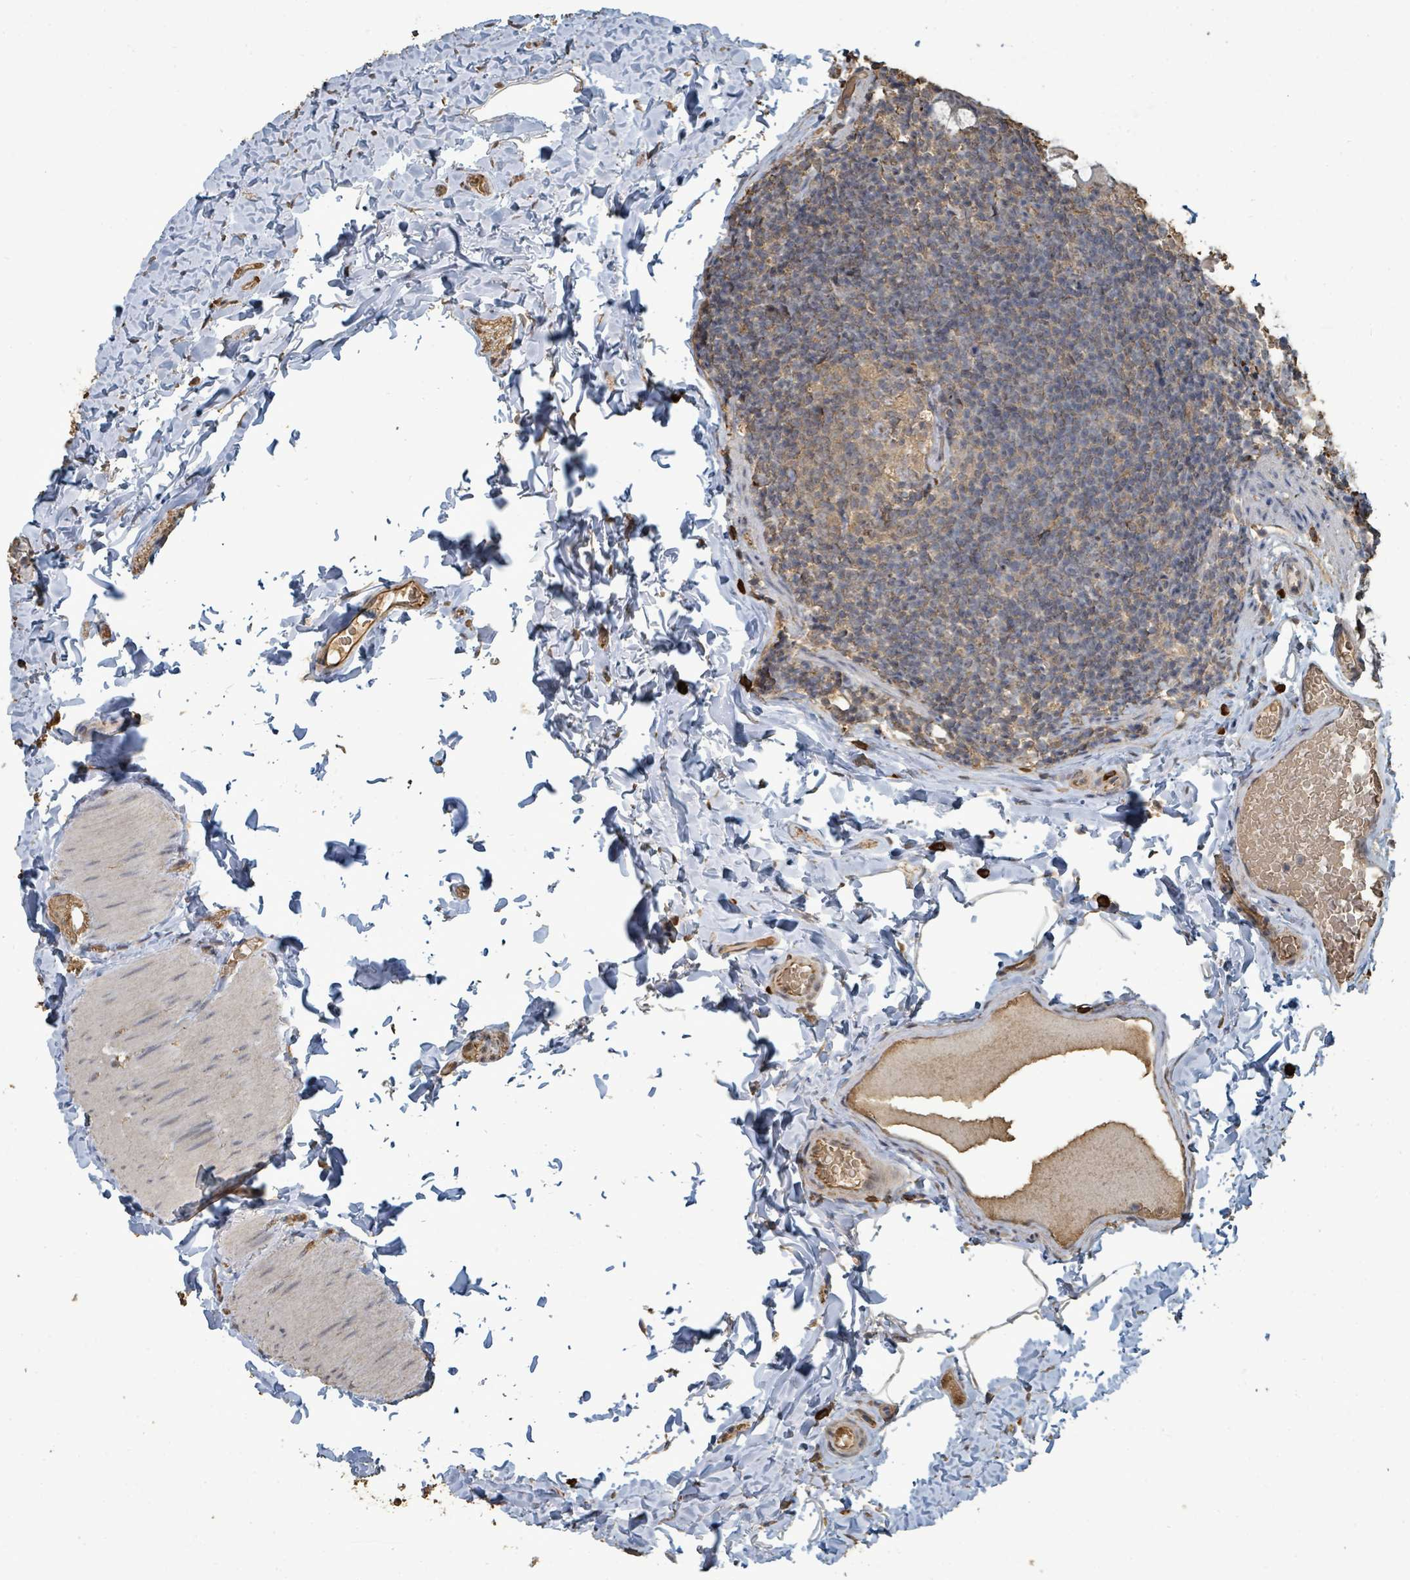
{"staining": {"intensity": "moderate", "quantity": ">75%", "location": "cytoplasmic/membranous"}, "tissue": "colon", "cell_type": "Endothelial cells", "image_type": "normal", "snomed": [{"axis": "morphology", "description": "Normal tissue, NOS"}, {"axis": "topography", "description": "Colon"}], "caption": "Colon stained with DAB (3,3'-diaminobenzidine) immunohistochemistry shows medium levels of moderate cytoplasmic/membranous expression in about >75% of endothelial cells.", "gene": "C6orf52", "patient": {"sex": "male", "age": 46}}